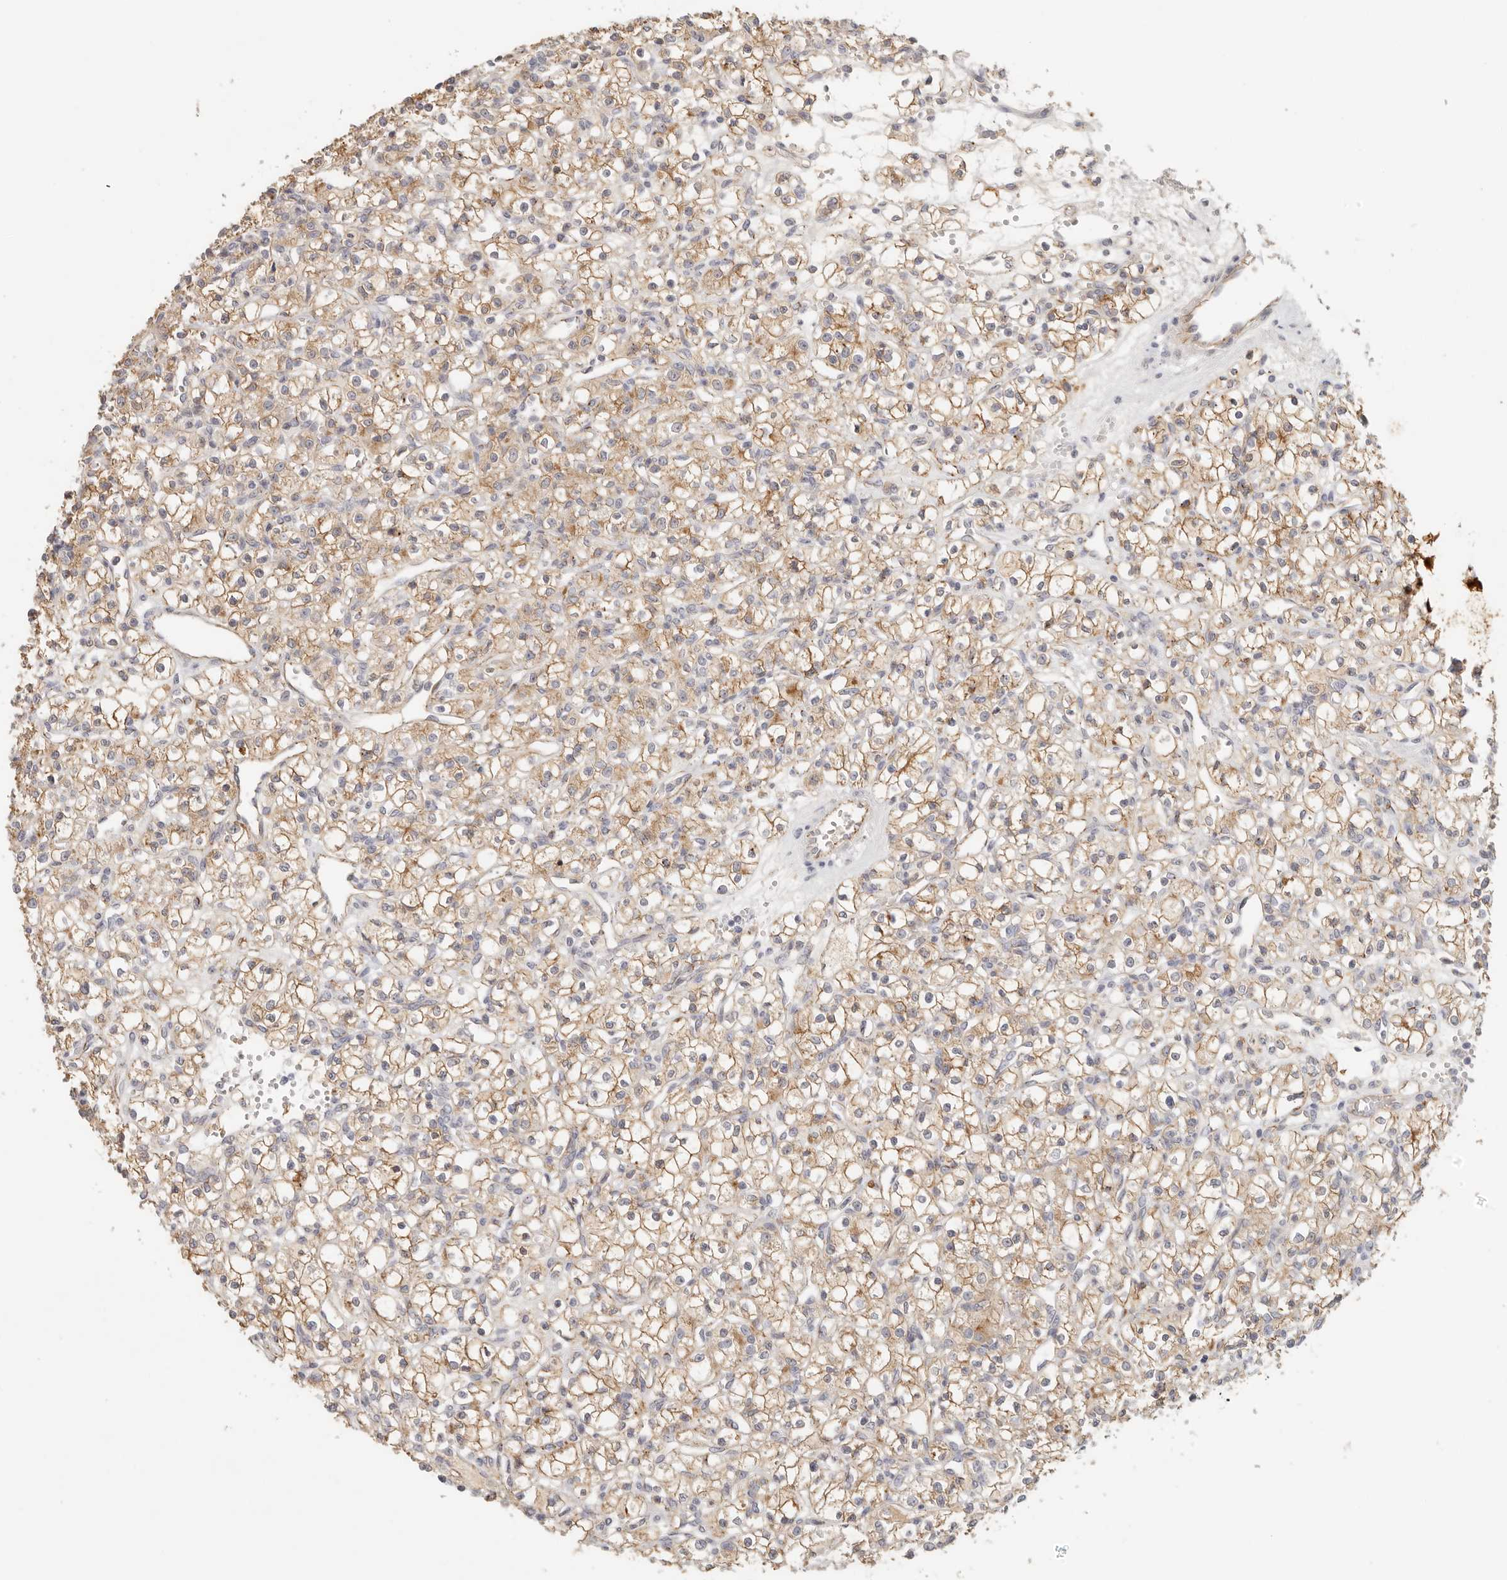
{"staining": {"intensity": "moderate", "quantity": ">75%", "location": "cytoplasmic/membranous"}, "tissue": "renal cancer", "cell_type": "Tumor cells", "image_type": "cancer", "snomed": [{"axis": "morphology", "description": "Adenocarcinoma, NOS"}, {"axis": "topography", "description": "Kidney"}], "caption": "Tumor cells show medium levels of moderate cytoplasmic/membranous expression in approximately >75% of cells in renal cancer (adenocarcinoma).", "gene": "ANXA9", "patient": {"sex": "female", "age": 59}}